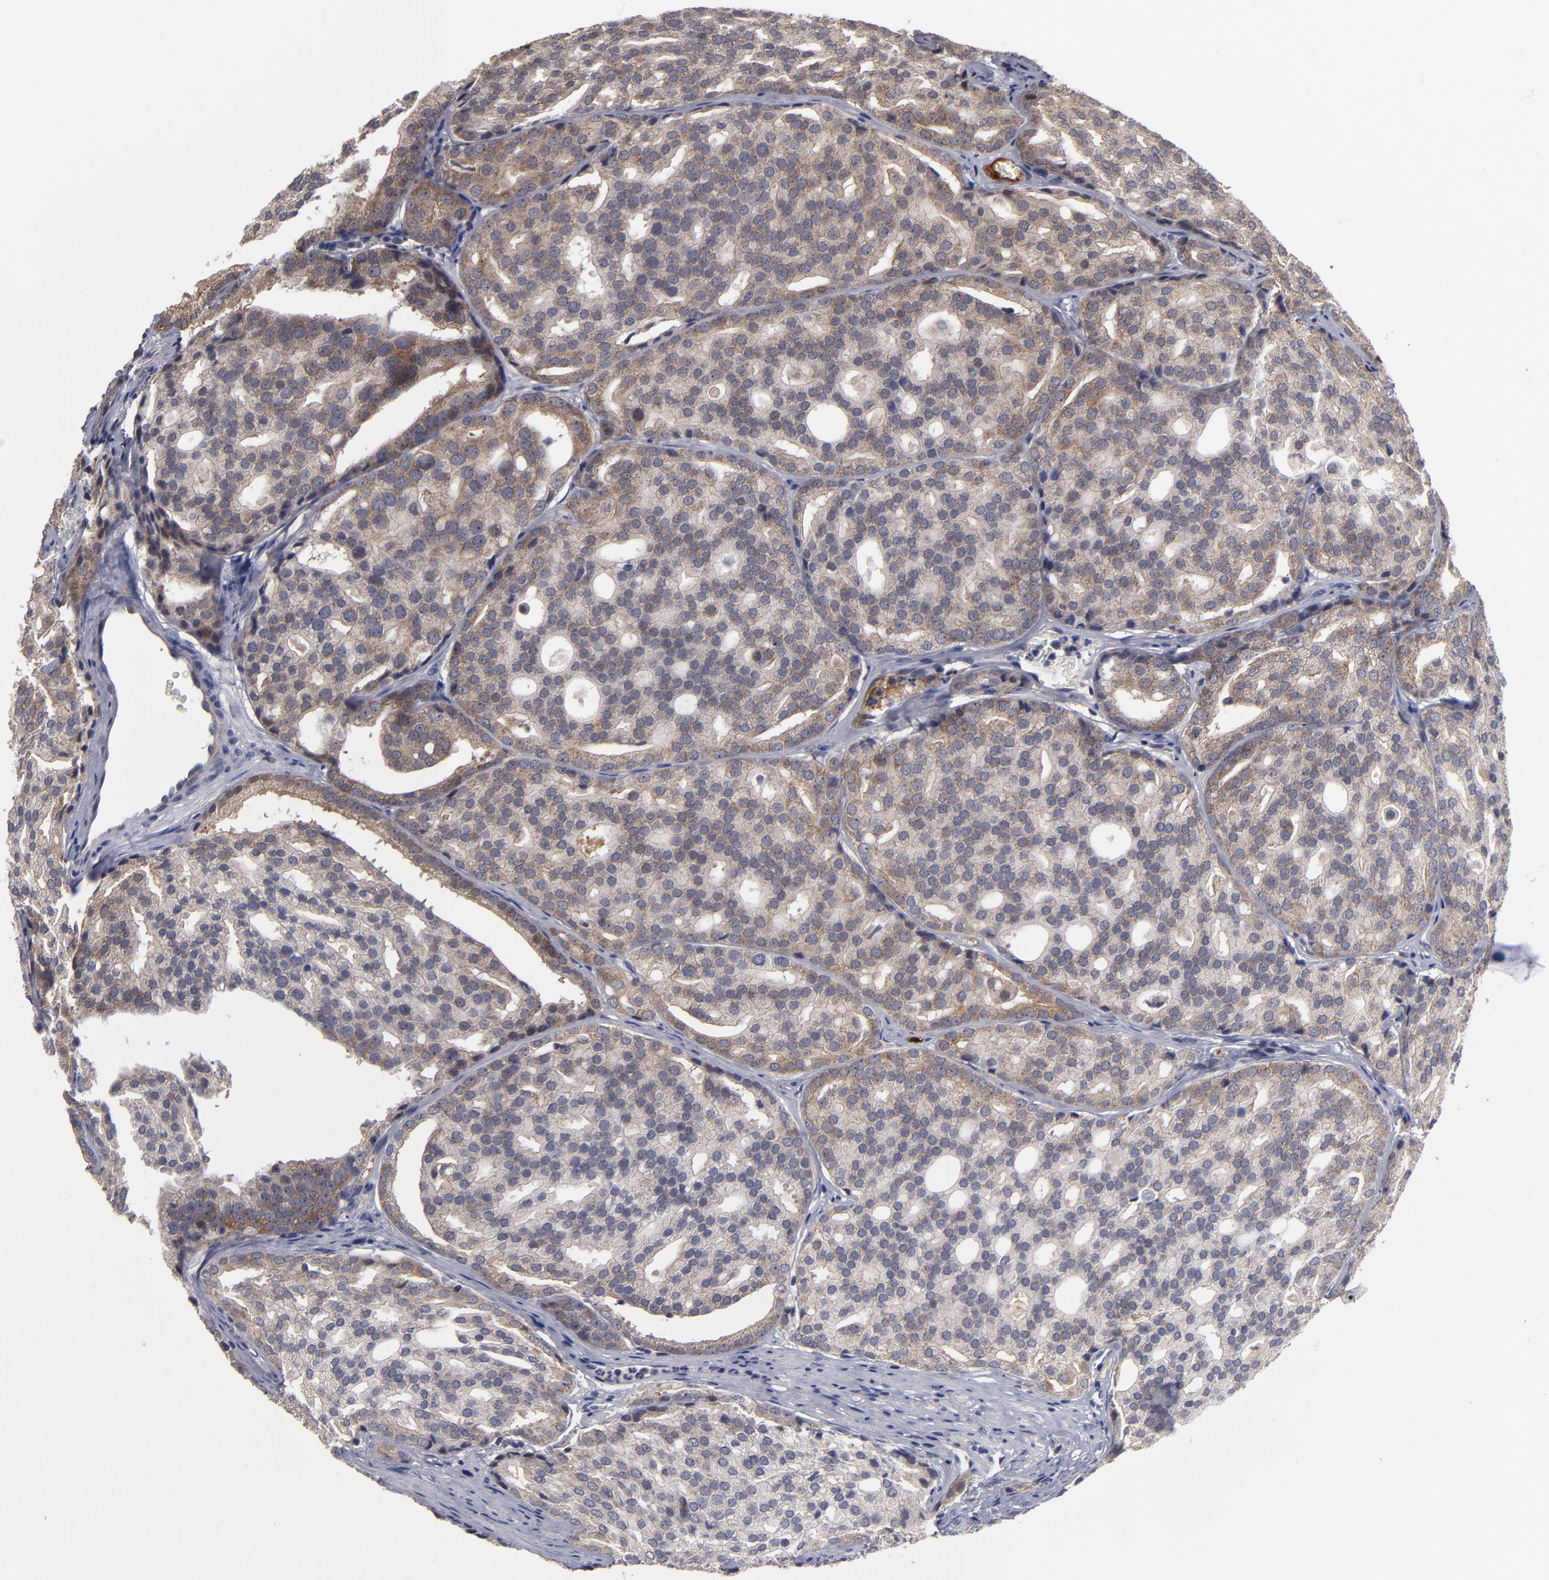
{"staining": {"intensity": "weak", "quantity": ">75%", "location": "cytoplasmic/membranous"}, "tissue": "prostate cancer", "cell_type": "Tumor cells", "image_type": "cancer", "snomed": [{"axis": "morphology", "description": "Adenocarcinoma, High grade"}, {"axis": "topography", "description": "Prostate"}], "caption": "Immunohistochemistry (IHC) histopathology image of neoplastic tissue: human prostate cancer (high-grade adenocarcinoma) stained using immunohistochemistry displays low levels of weak protein expression localized specifically in the cytoplasmic/membranous of tumor cells, appearing as a cytoplasmic/membranous brown color.", "gene": "EXD2", "patient": {"sex": "male", "age": 64}}